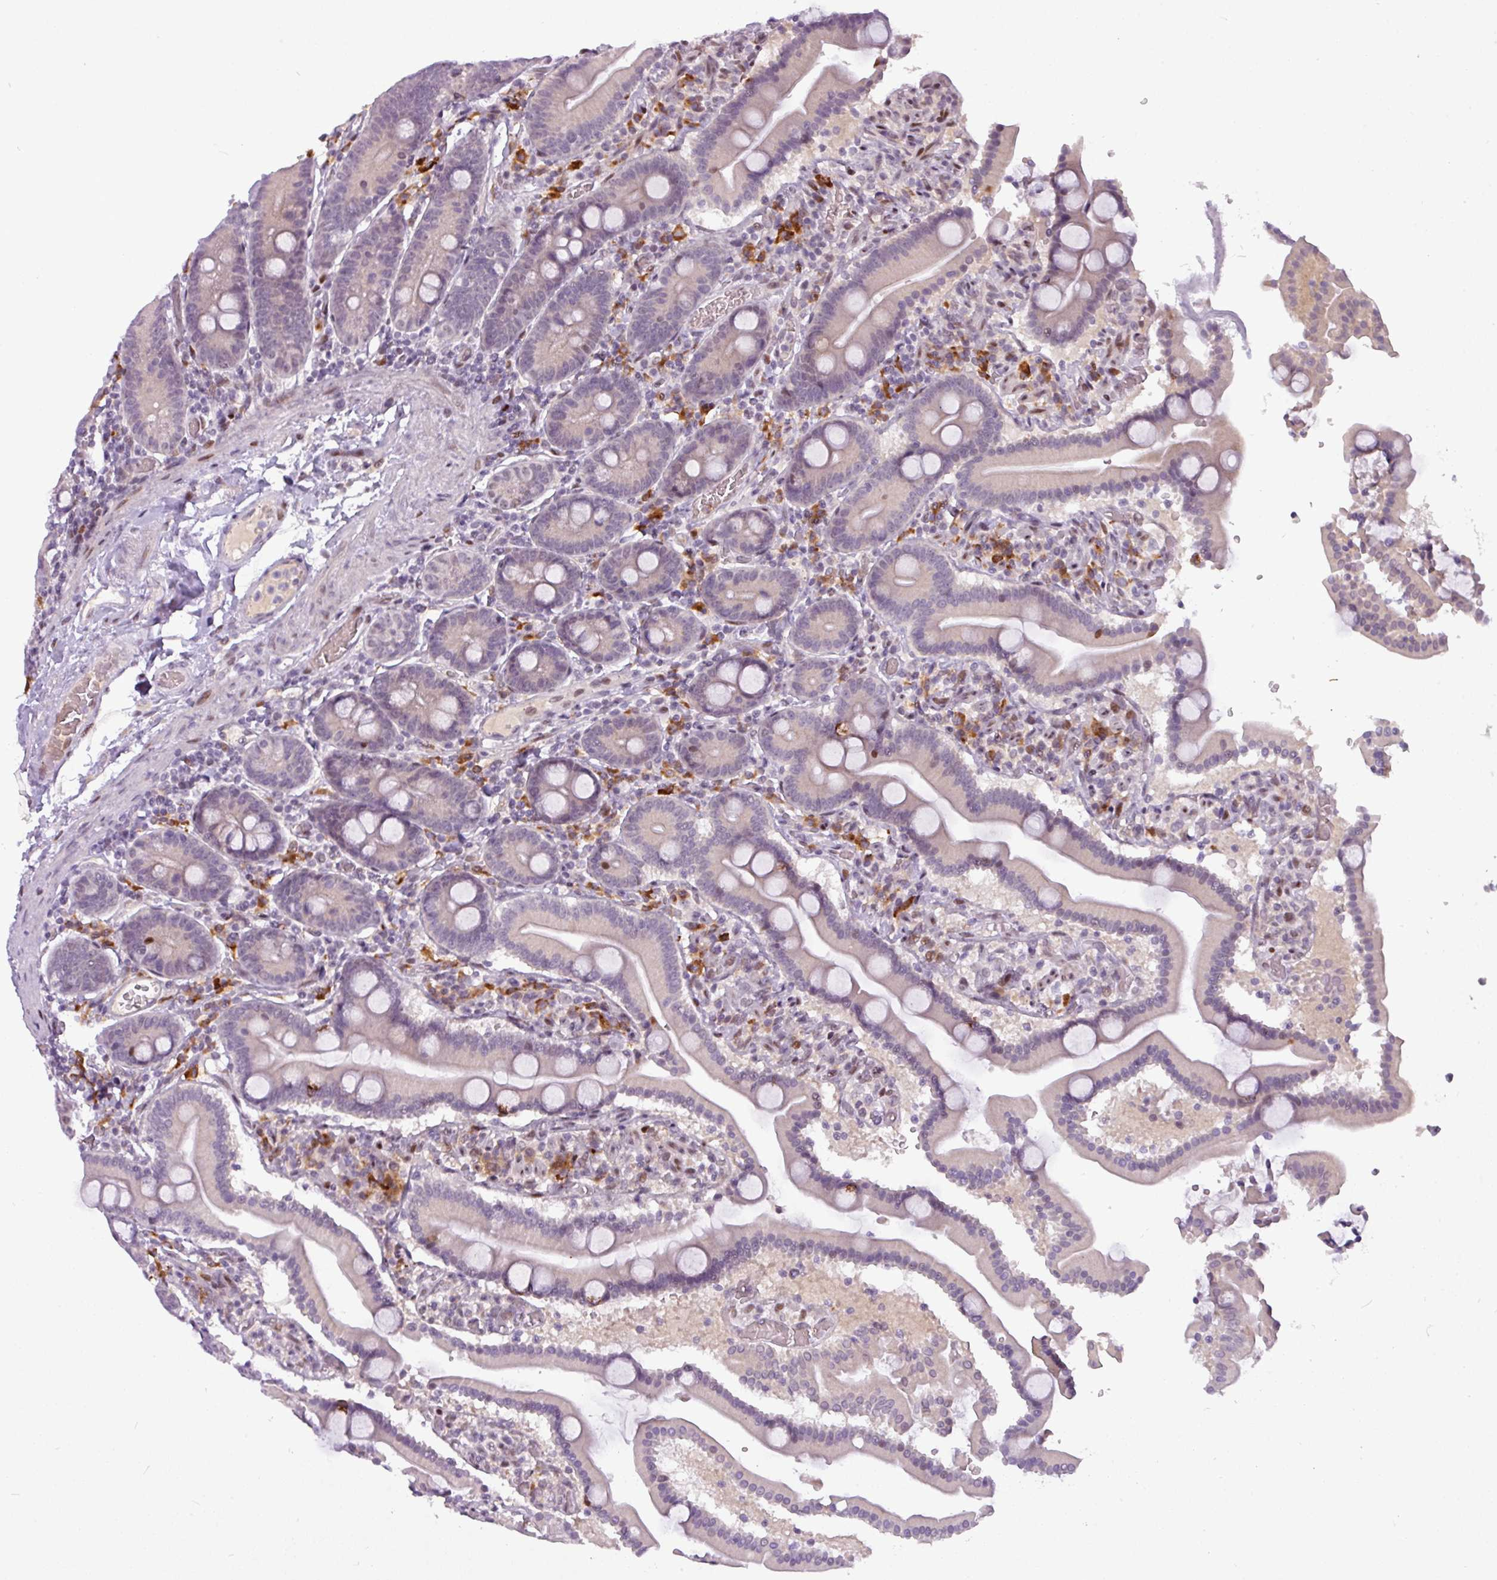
{"staining": {"intensity": "negative", "quantity": "none", "location": "none"}, "tissue": "duodenum", "cell_type": "Glandular cells", "image_type": "normal", "snomed": [{"axis": "morphology", "description": "Normal tissue, NOS"}, {"axis": "topography", "description": "Duodenum"}], "caption": "Immunohistochemical staining of normal human duodenum displays no significant positivity in glandular cells. (Brightfield microscopy of DAB IHC at high magnification).", "gene": "SLC66A2", "patient": {"sex": "male", "age": 55}}